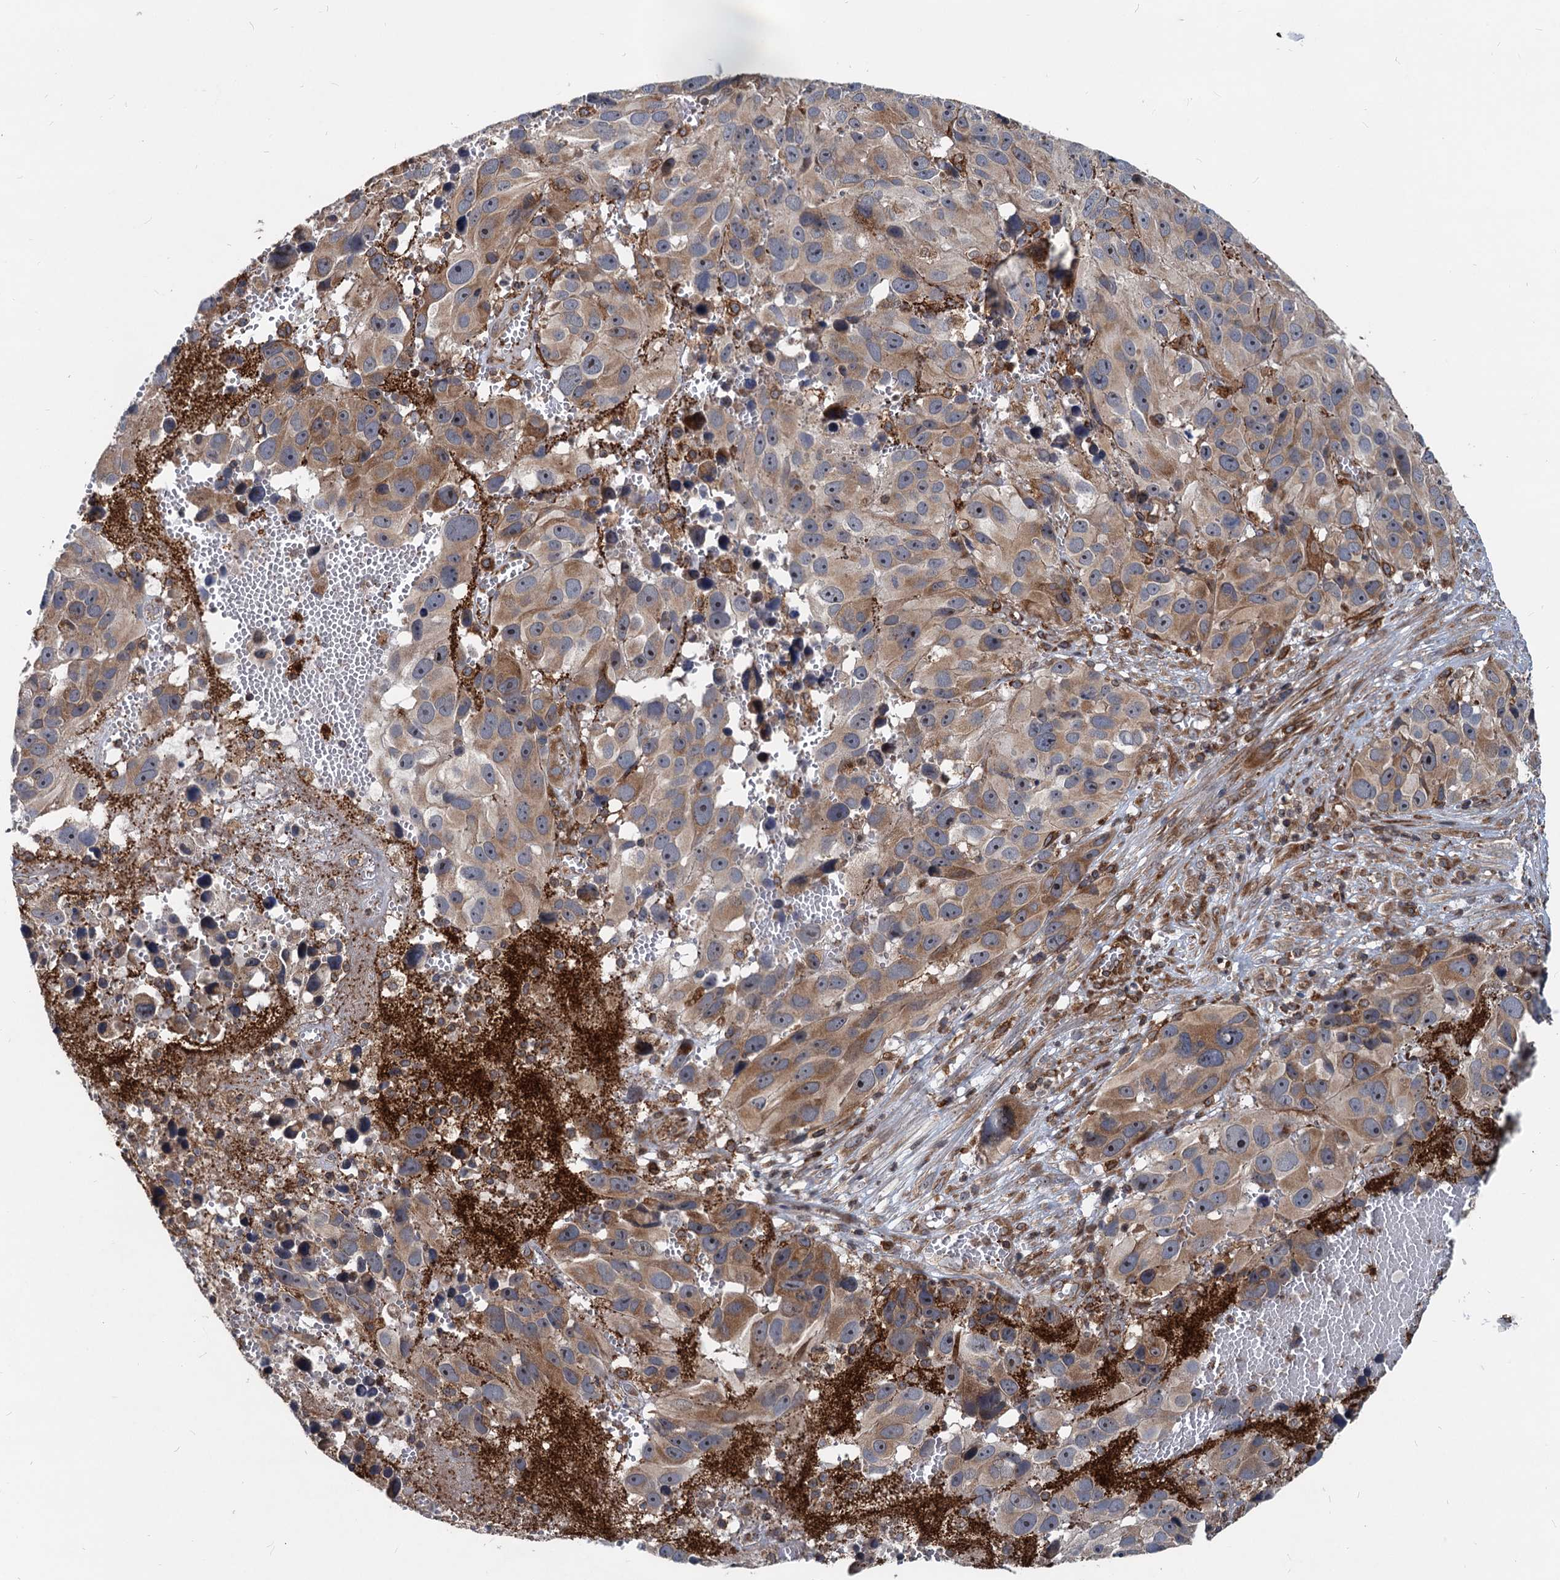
{"staining": {"intensity": "moderate", "quantity": "25%-75%", "location": "cytoplasmic/membranous"}, "tissue": "melanoma", "cell_type": "Tumor cells", "image_type": "cancer", "snomed": [{"axis": "morphology", "description": "Malignant melanoma, NOS"}, {"axis": "topography", "description": "Skin"}], "caption": "The immunohistochemical stain shows moderate cytoplasmic/membranous expression in tumor cells of melanoma tissue.", "gene": "STIM1", "patient": {"sex": "male", "age": 84}}